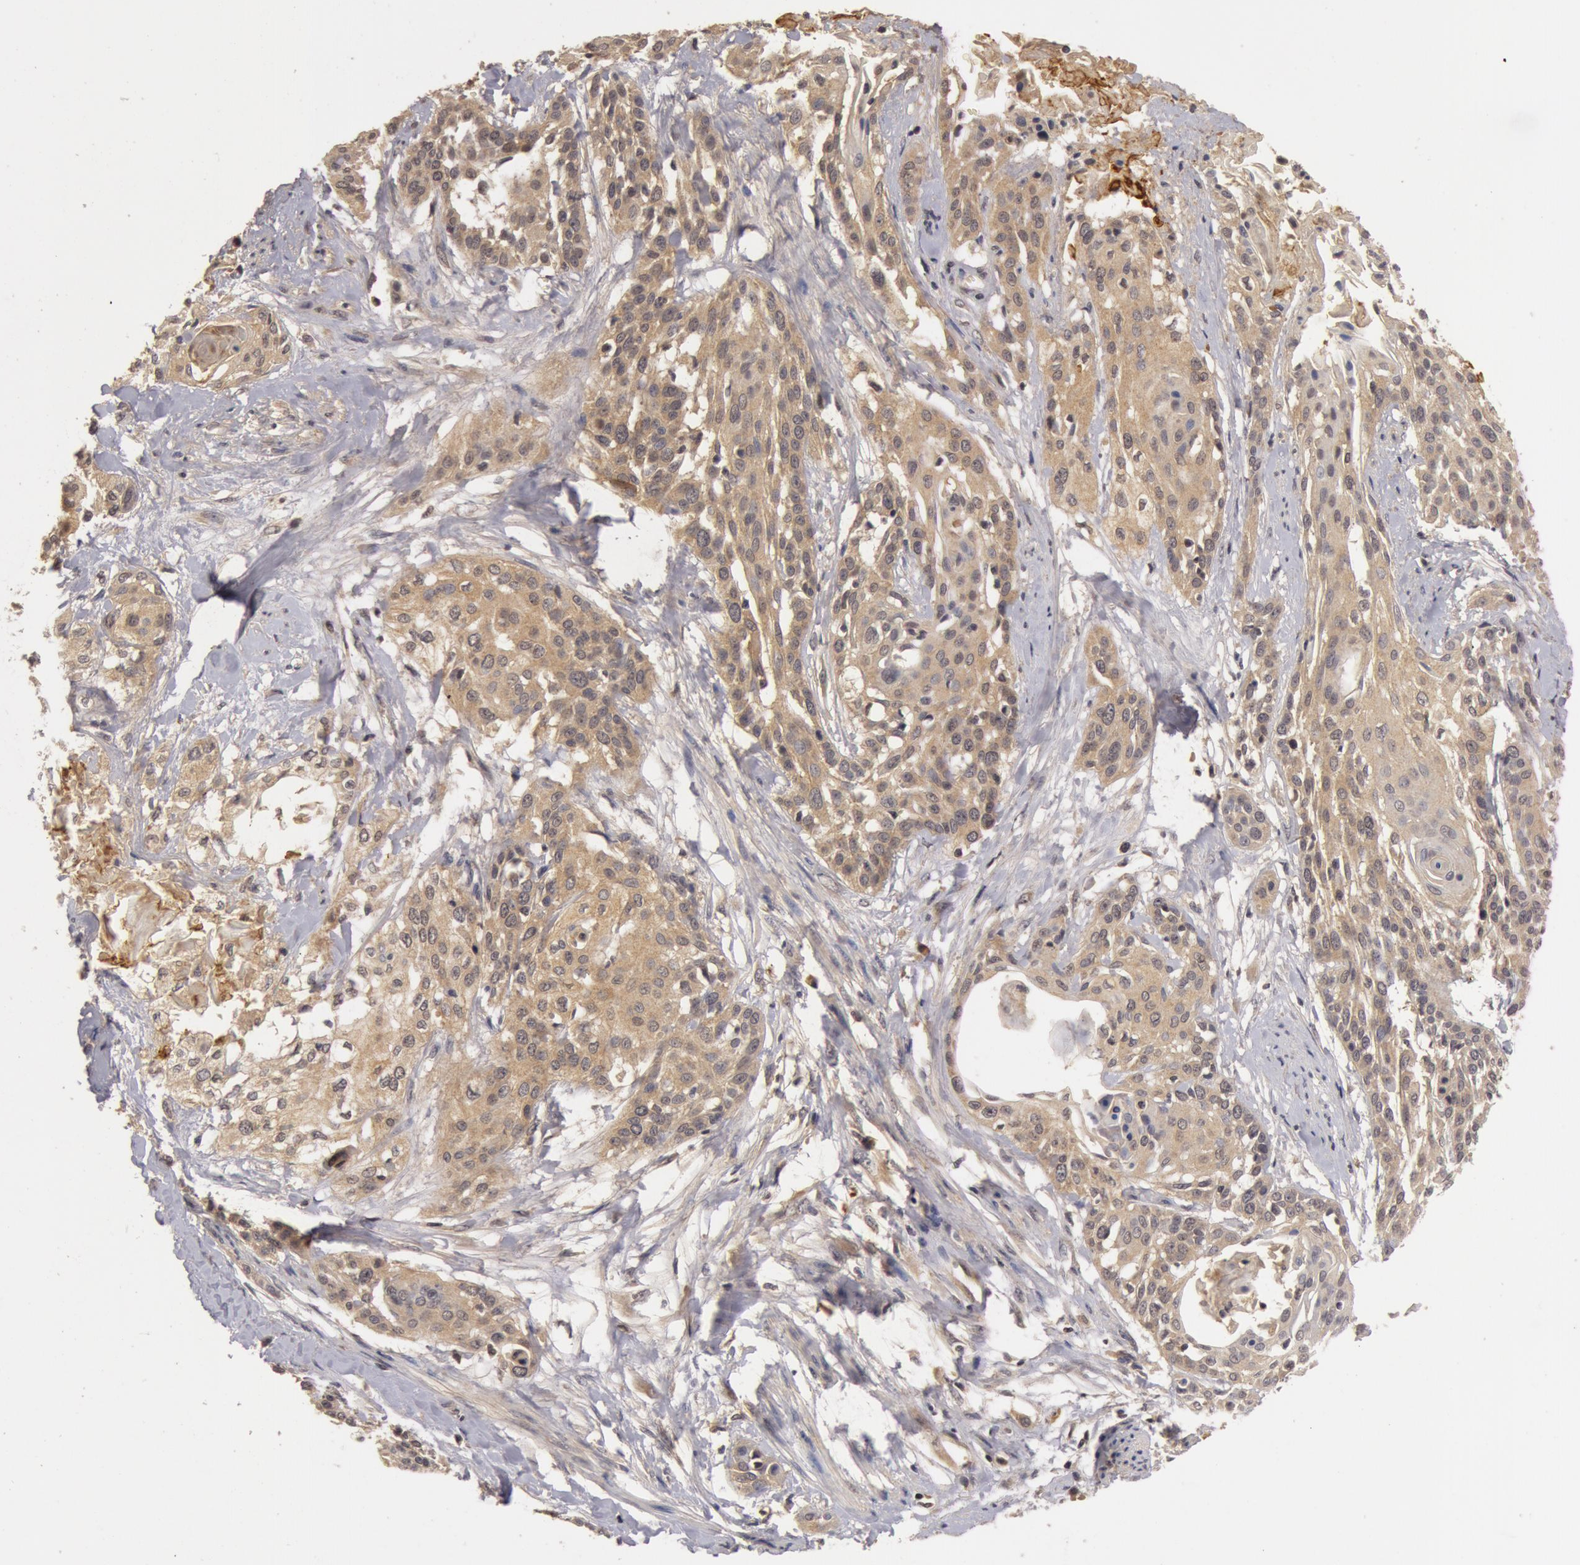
{"staining": {"intensity": "weak", "quantity": ">75%", "location": "cytoplasmic/membranous"}, "tissue": "cervical cancer", "cell_type": "Tumor cells", "image_type": "cancer", "snomed": [{"axis": "morphology", "description": "Squamous cell carcinoma, NOS"}, {"axis": "topography", "description": "Cervix"}], "caption": "Human cervical squamous cell carcinoma stained with a brown dye shows weak cytoplasmic/membranous positive positivity in about >75% of tumor cells.", "gene": "BCHE", "patient": {"sex": "female", "age": 57}}